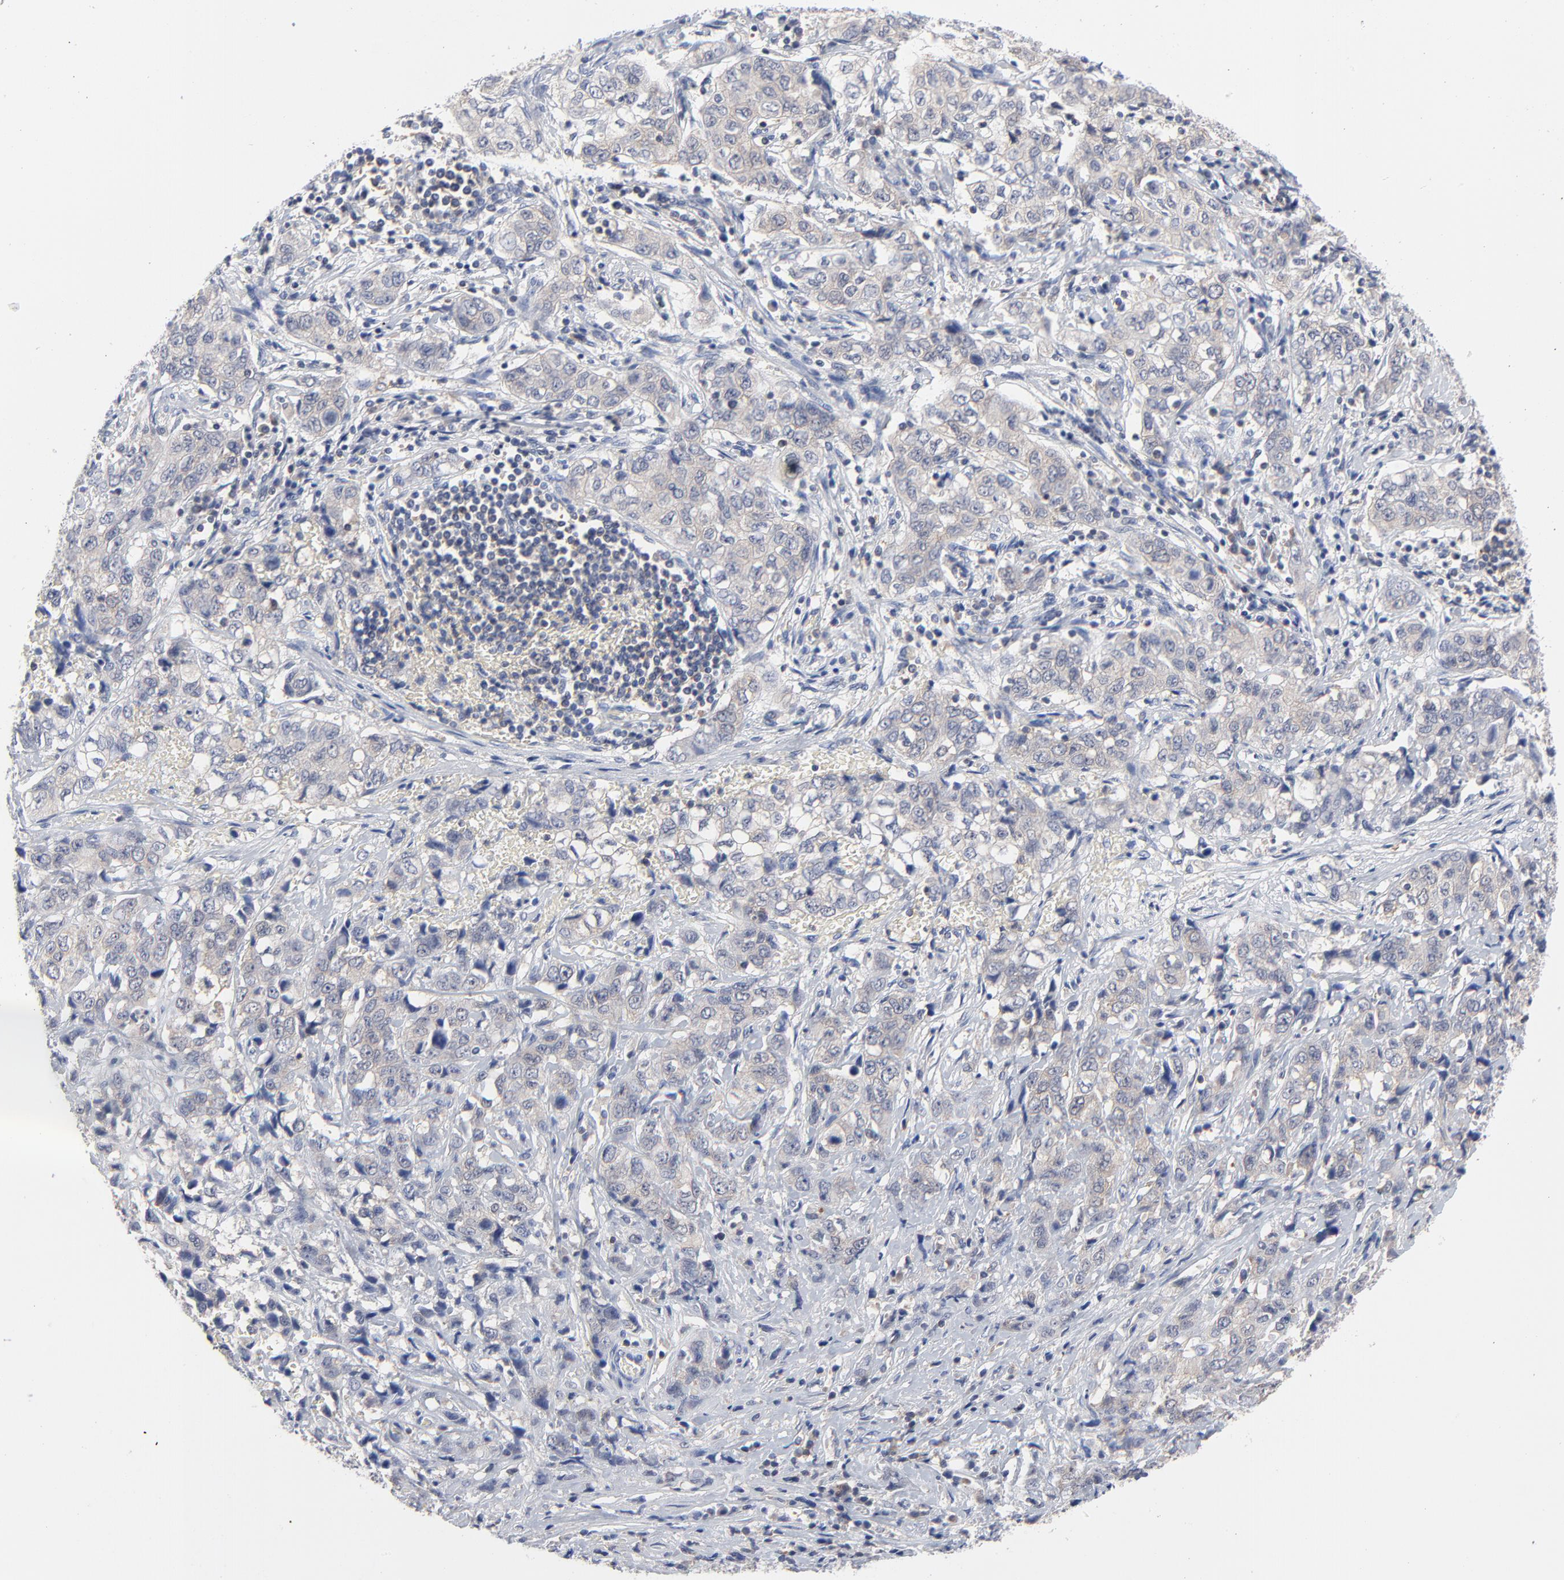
{"staining": {"intensity": "weak", "quantity": "25%-75%", "location": "cytoplasmic/membranous"}, "tissue": "stomach cancer", "cell_type": "Tumor cells", "image_type": "cancer", "snomed": [{"axis": "morphology", "description": "Adenocarcinoma, NOS"}, {"axis": "topography", "description": "Stomach"}], "caption": "A low amount of weak cytoplasmic/membranous expression is seen in approximately 25%-75% of tumor cells in stomach adenocarcinoma tissue.", "gene": "CAB39L", "patient": {"sex": "male", "age": 48}}